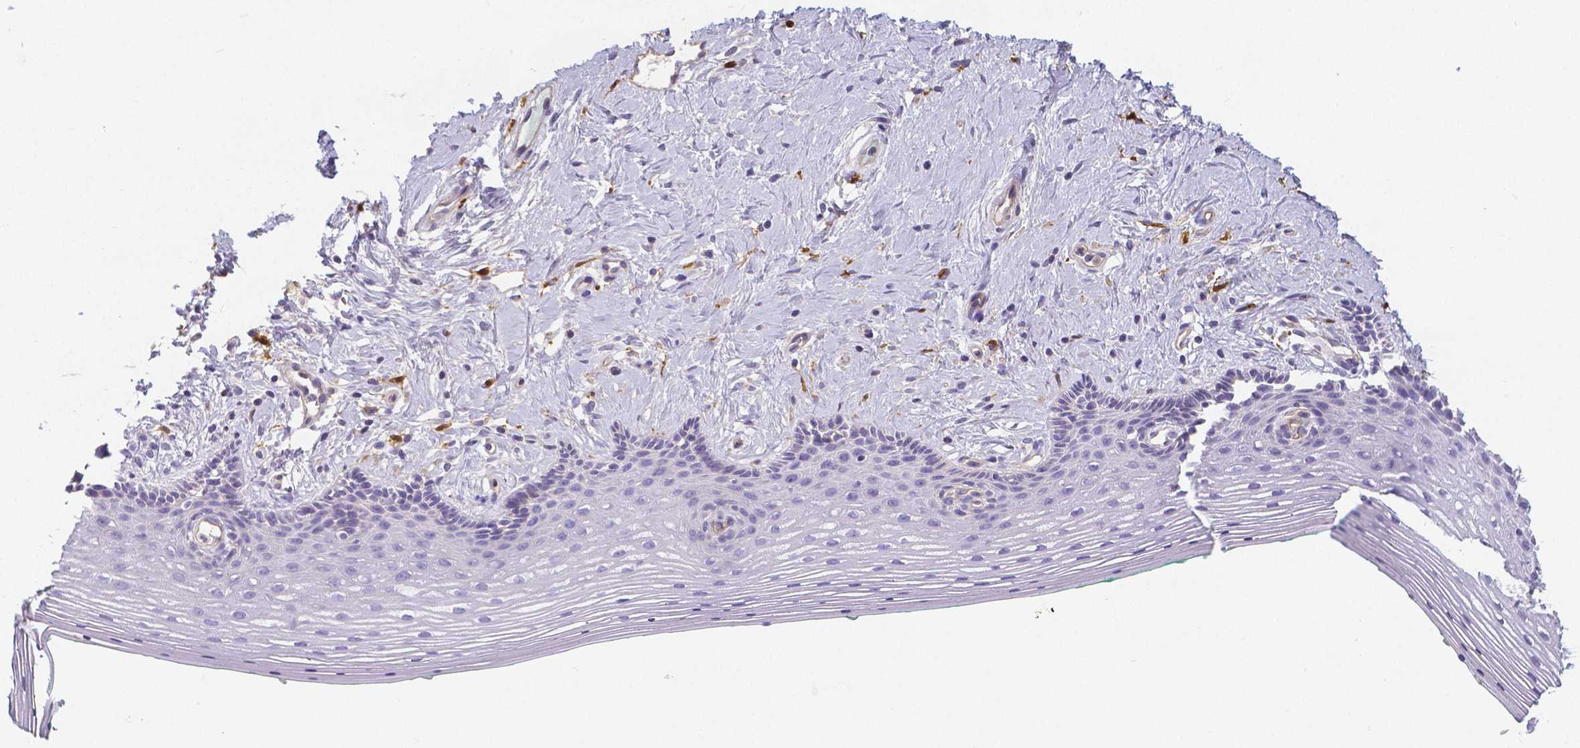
{"staining": {"intensity": "negative", "quantity": "none", "location": "none"}, "tissue": "vagina", "cell_type": "Squamous epithelial cells", "image_type": "normal", "snomed": [{"axis": "morphology", "description": "Normal tissue, NOS"}, {"axis": "topography", "description": "Vagina"}], "caption": "The IHC micrograph has no significant positivity in squamous epithelial cells of vagina.", "gene": "CRMP1", "patient": {"sex": "female", "age": 42}}